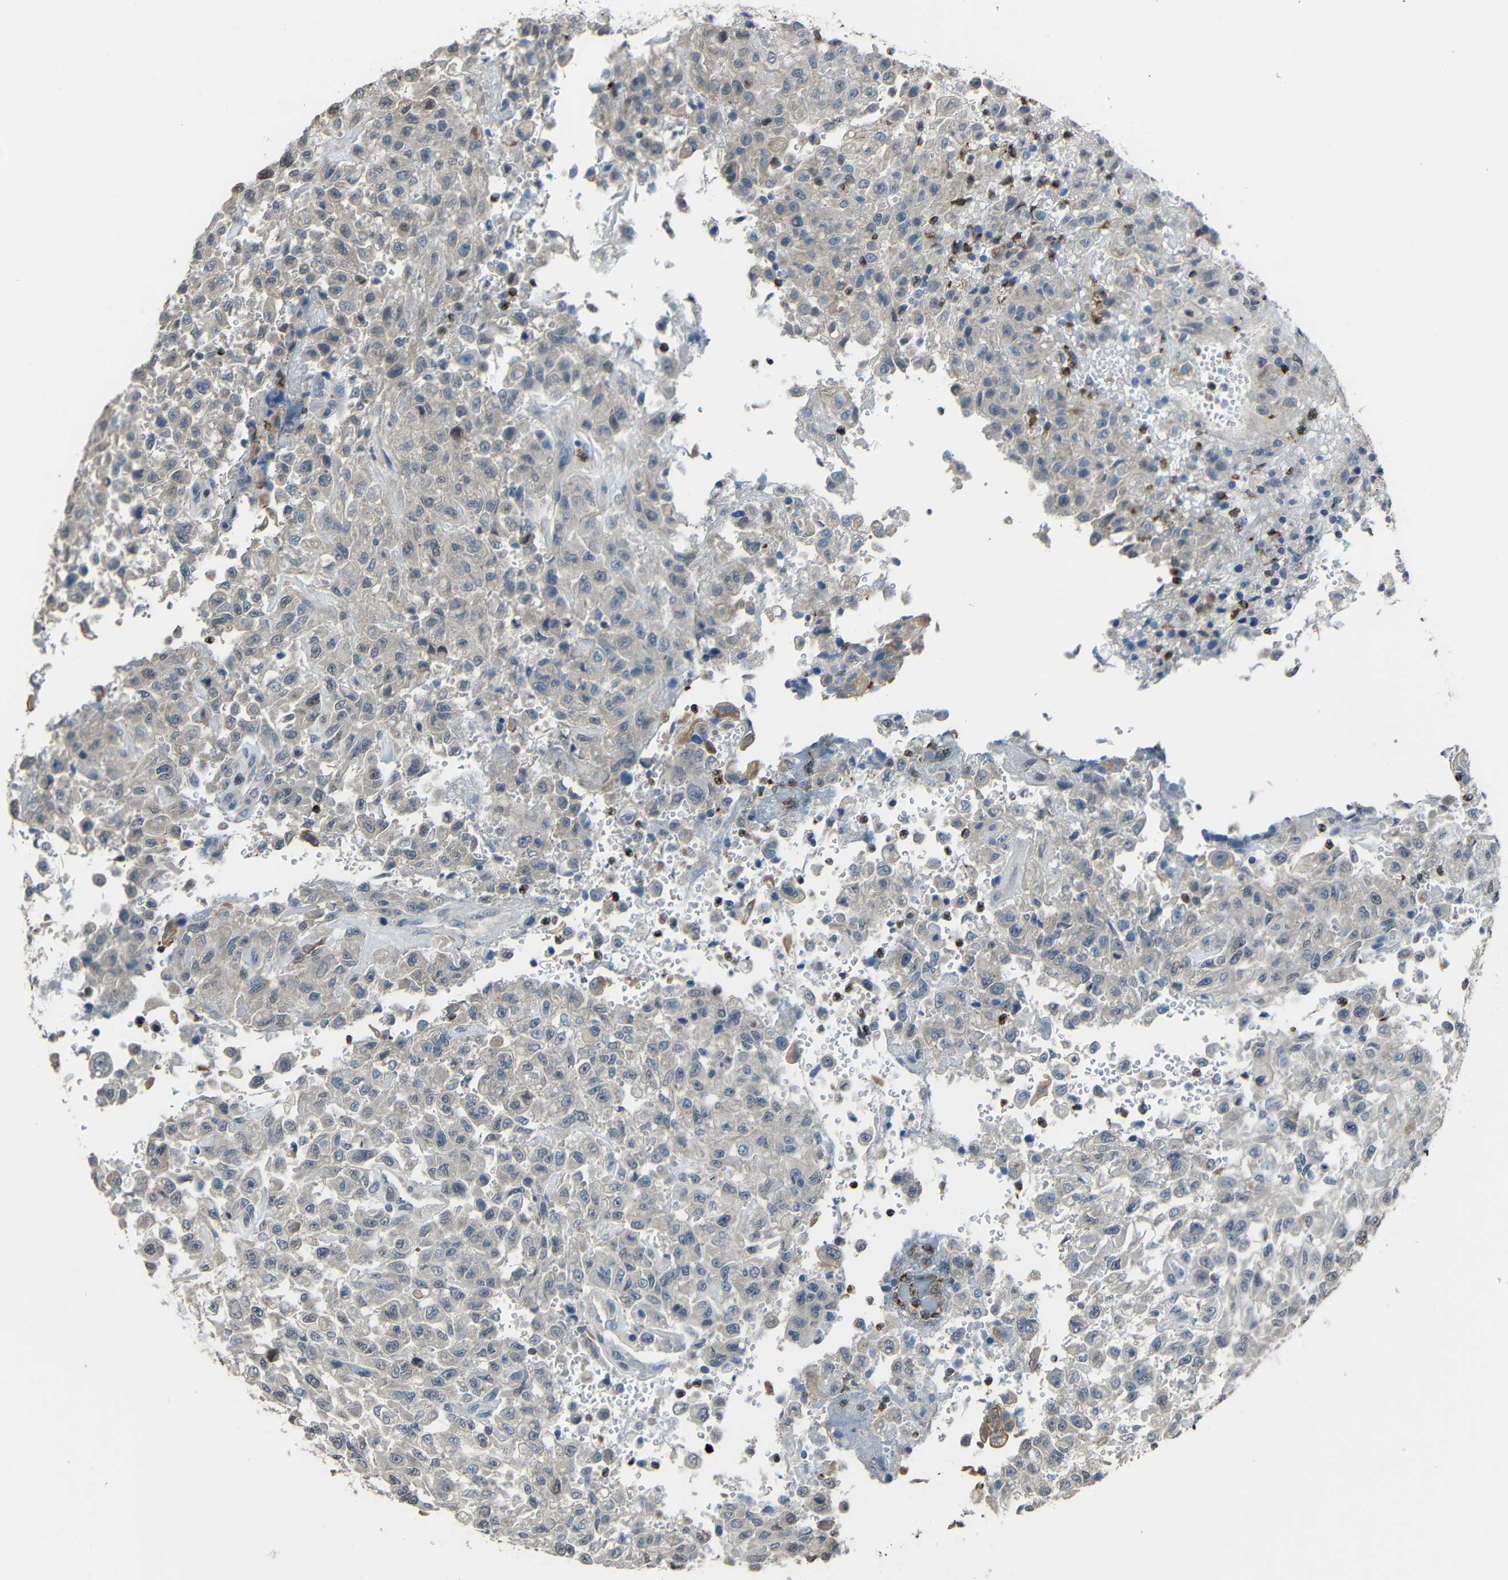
{"staining": {"intensity": "negative", "quantity": "none", "location": "none"}, "tissue": "urothelial cancer", "cell_type": "Tumor cells", "image_type": "cancer", "snomed": [{"axis": "morphology", "description": "Urothelial carcinoma, High grade"}, {"axis": "topography", "description": "Urinary bladder"}], "caption": "This is a photomicrograph of immunohistochemistry (IHC) staining of high-grade urothelial carcinoma, which shows no positivity in tumor cells.", "gene": "STBD1", "patient": {"sex": "male", "age": 46}}